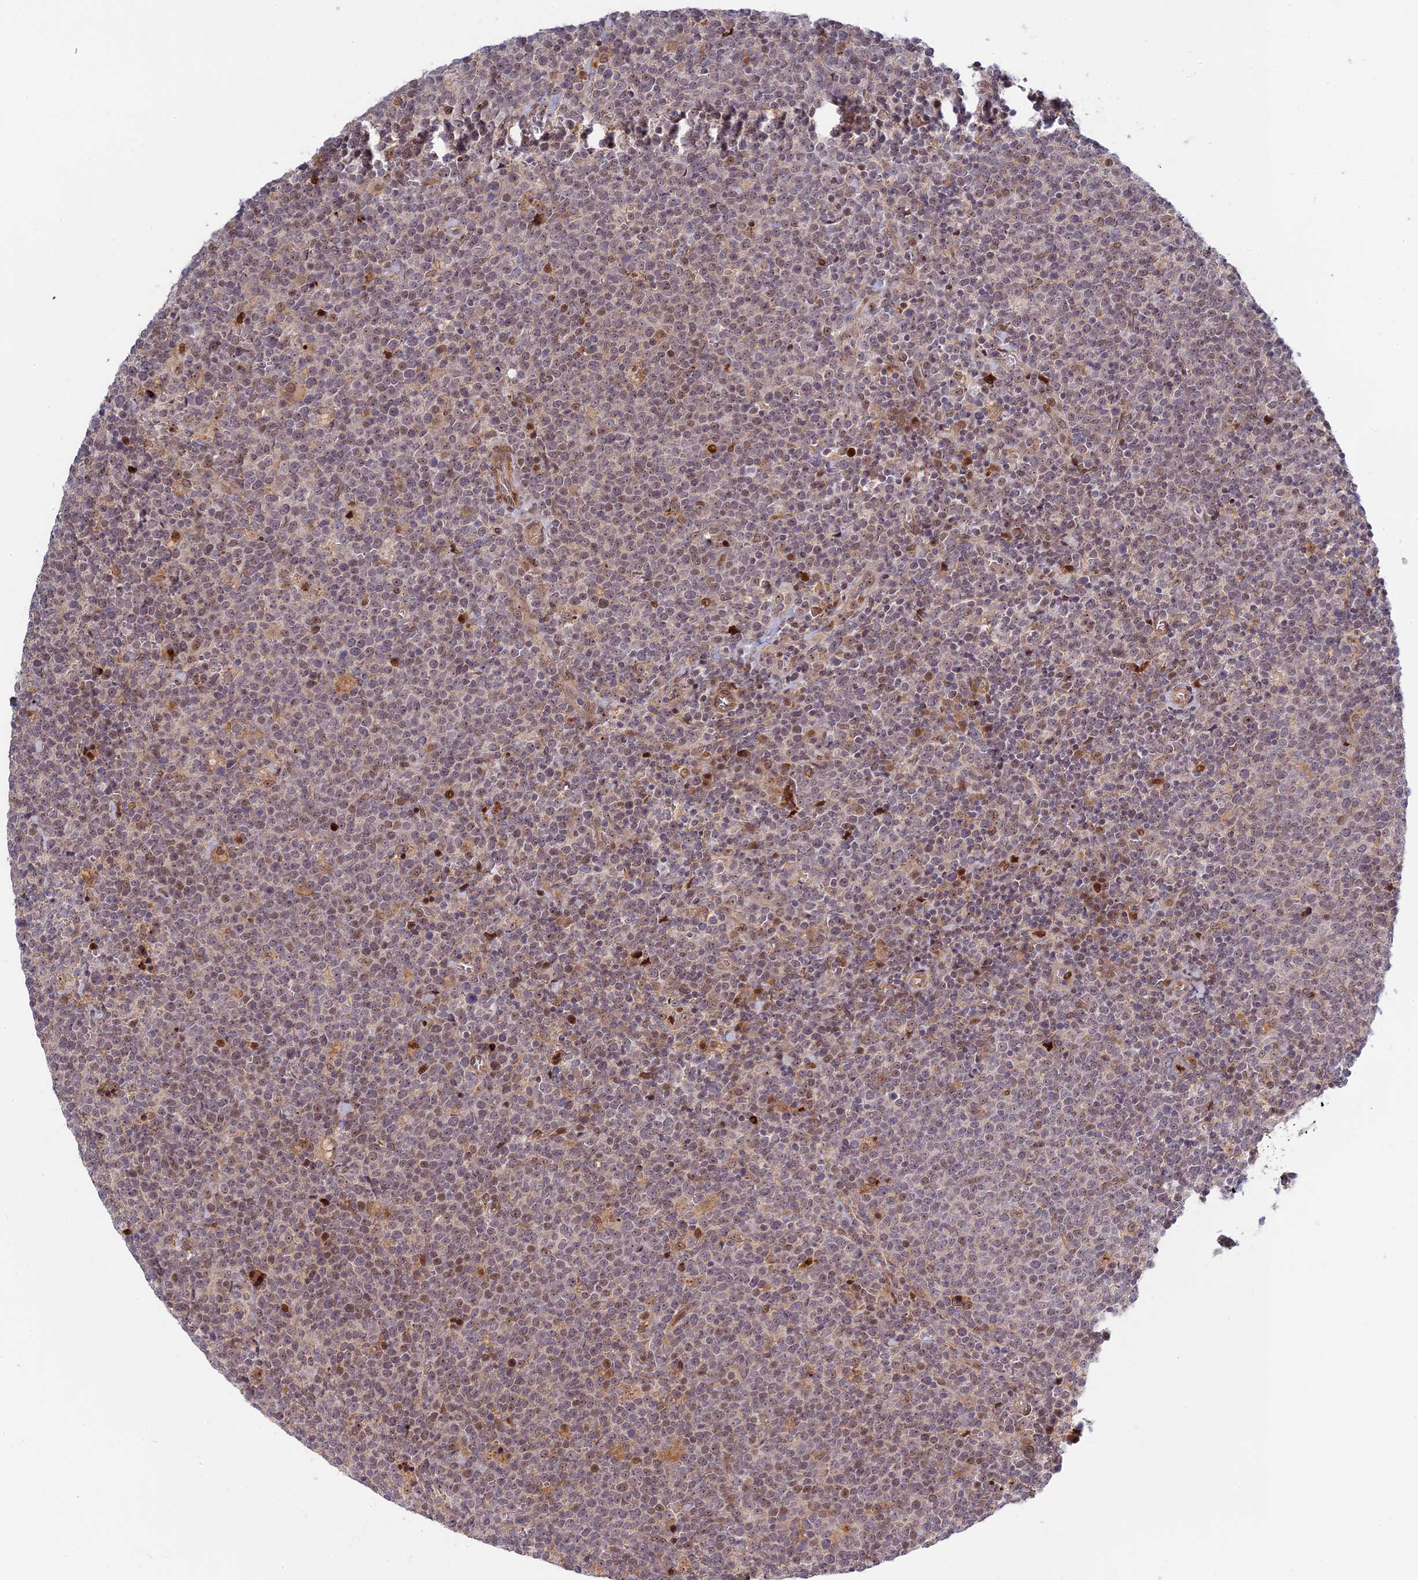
{"staining": {"intensity": "moderate", "quantity": "<25%", "location": "nuclear"}, "tissue": "lymphoma", "cell_type": "Tumor cells", "image_type": "cancer", "snomed": [{"axis": "morphology", "description": "Malignant lymphoma, non-Hodgkin's type, High grade"}, {"axis": "topography", "description": "Lymph node"}], "caption": "This is a histology image of immunohistochemistry (IHC) staining of high-grade malignant lymphoma, non-Hodgkin's type, which shows moderate expression in the nuclear of tumor cells.", "gene": "UFSP2", "patient": {"sex": "male", "age": 61}}